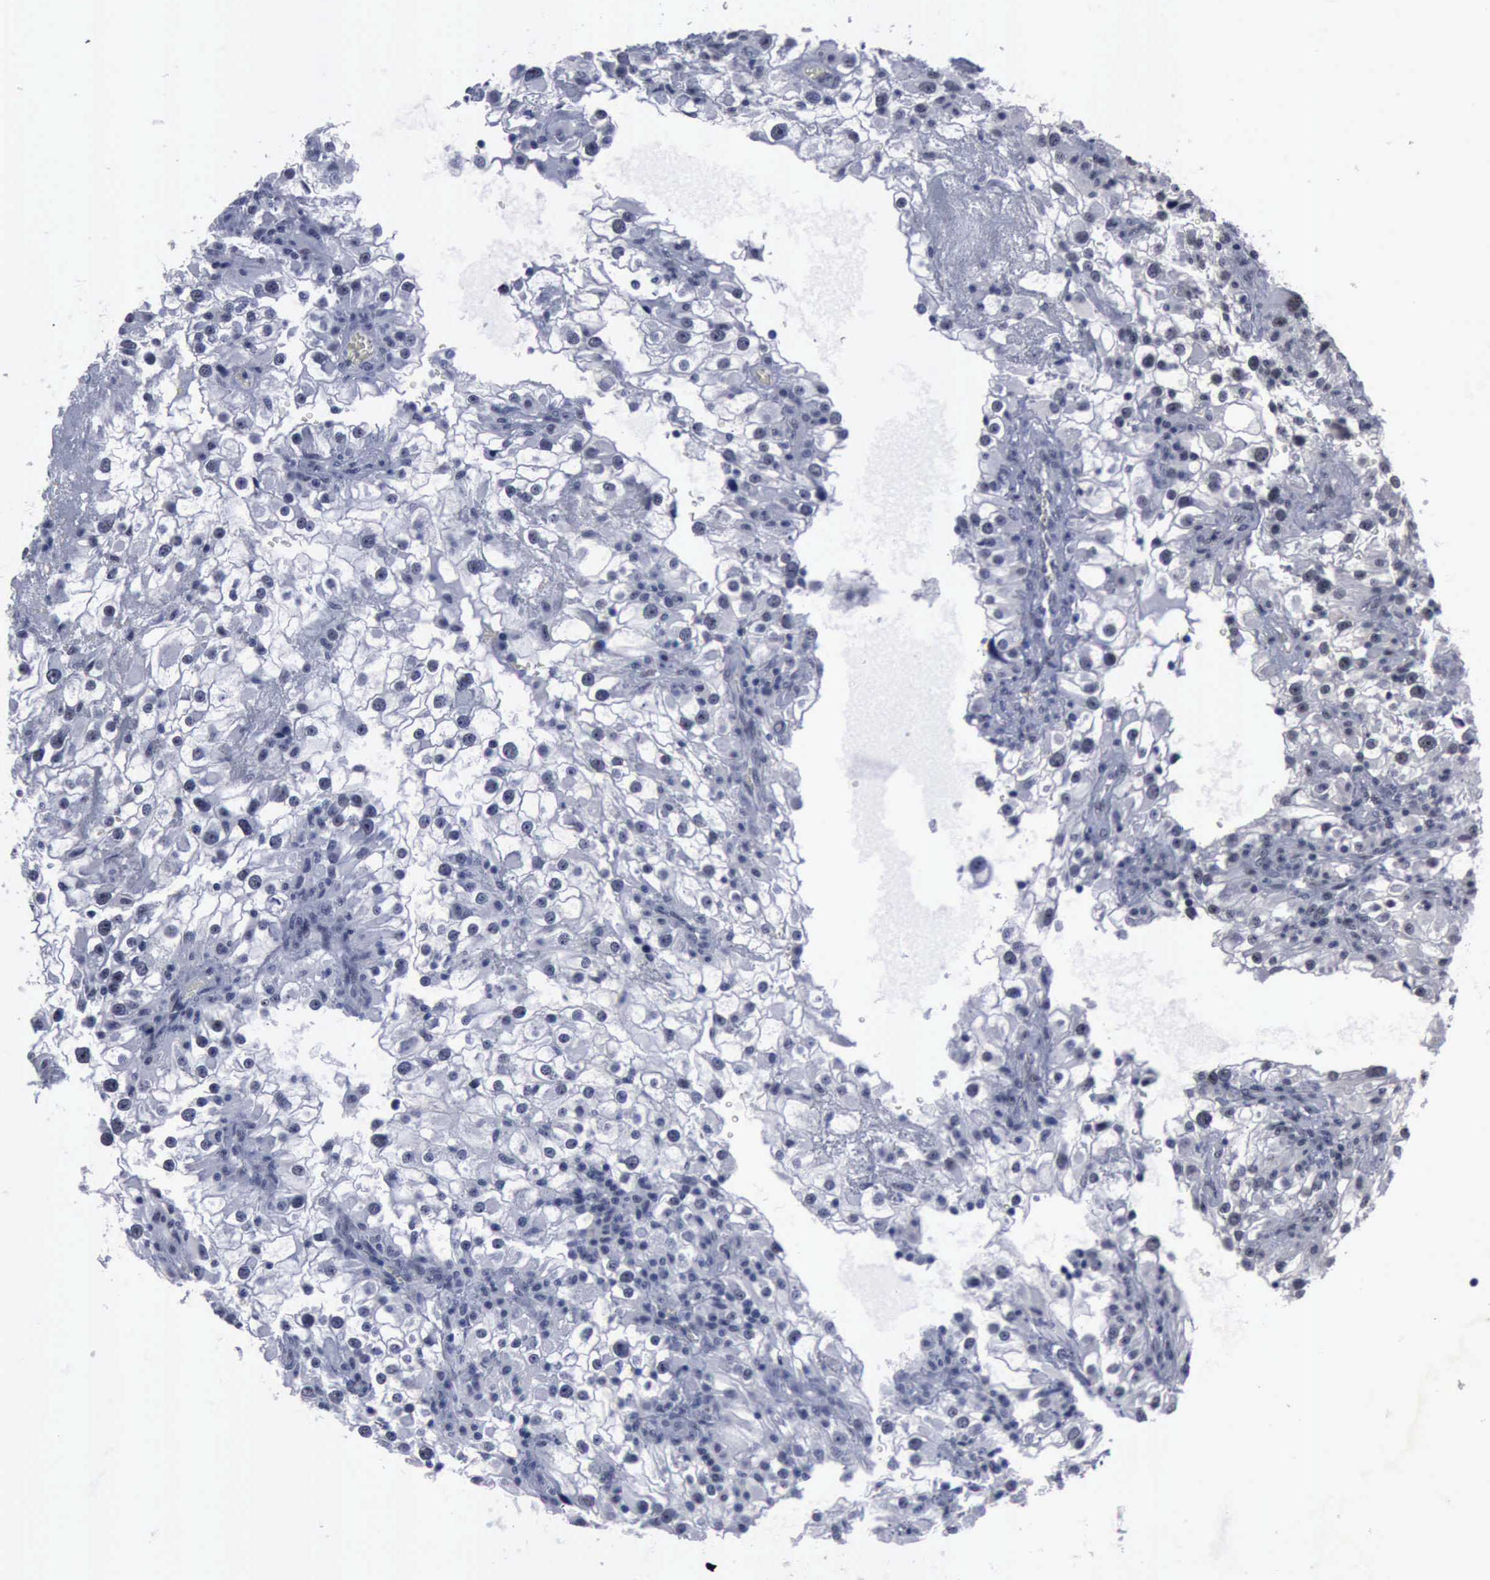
{"staining": {"intensity": "negative", "quantity": "none", "location": "none"}, "tissue": "renal cancer", "cell_type": "Tumor cells", "image_type": "cancer", "snomed": [{"axis": "morphology", "description": "Adenocarcinoma, NOS"}, {"axis": "topography", "description": "Kidney"}], "caption": "Tumor cells show no significant protein positivity in renal adenocarcinoma.", "gene": "BRD1", "patient": {"sex": "female", "age": 52}}